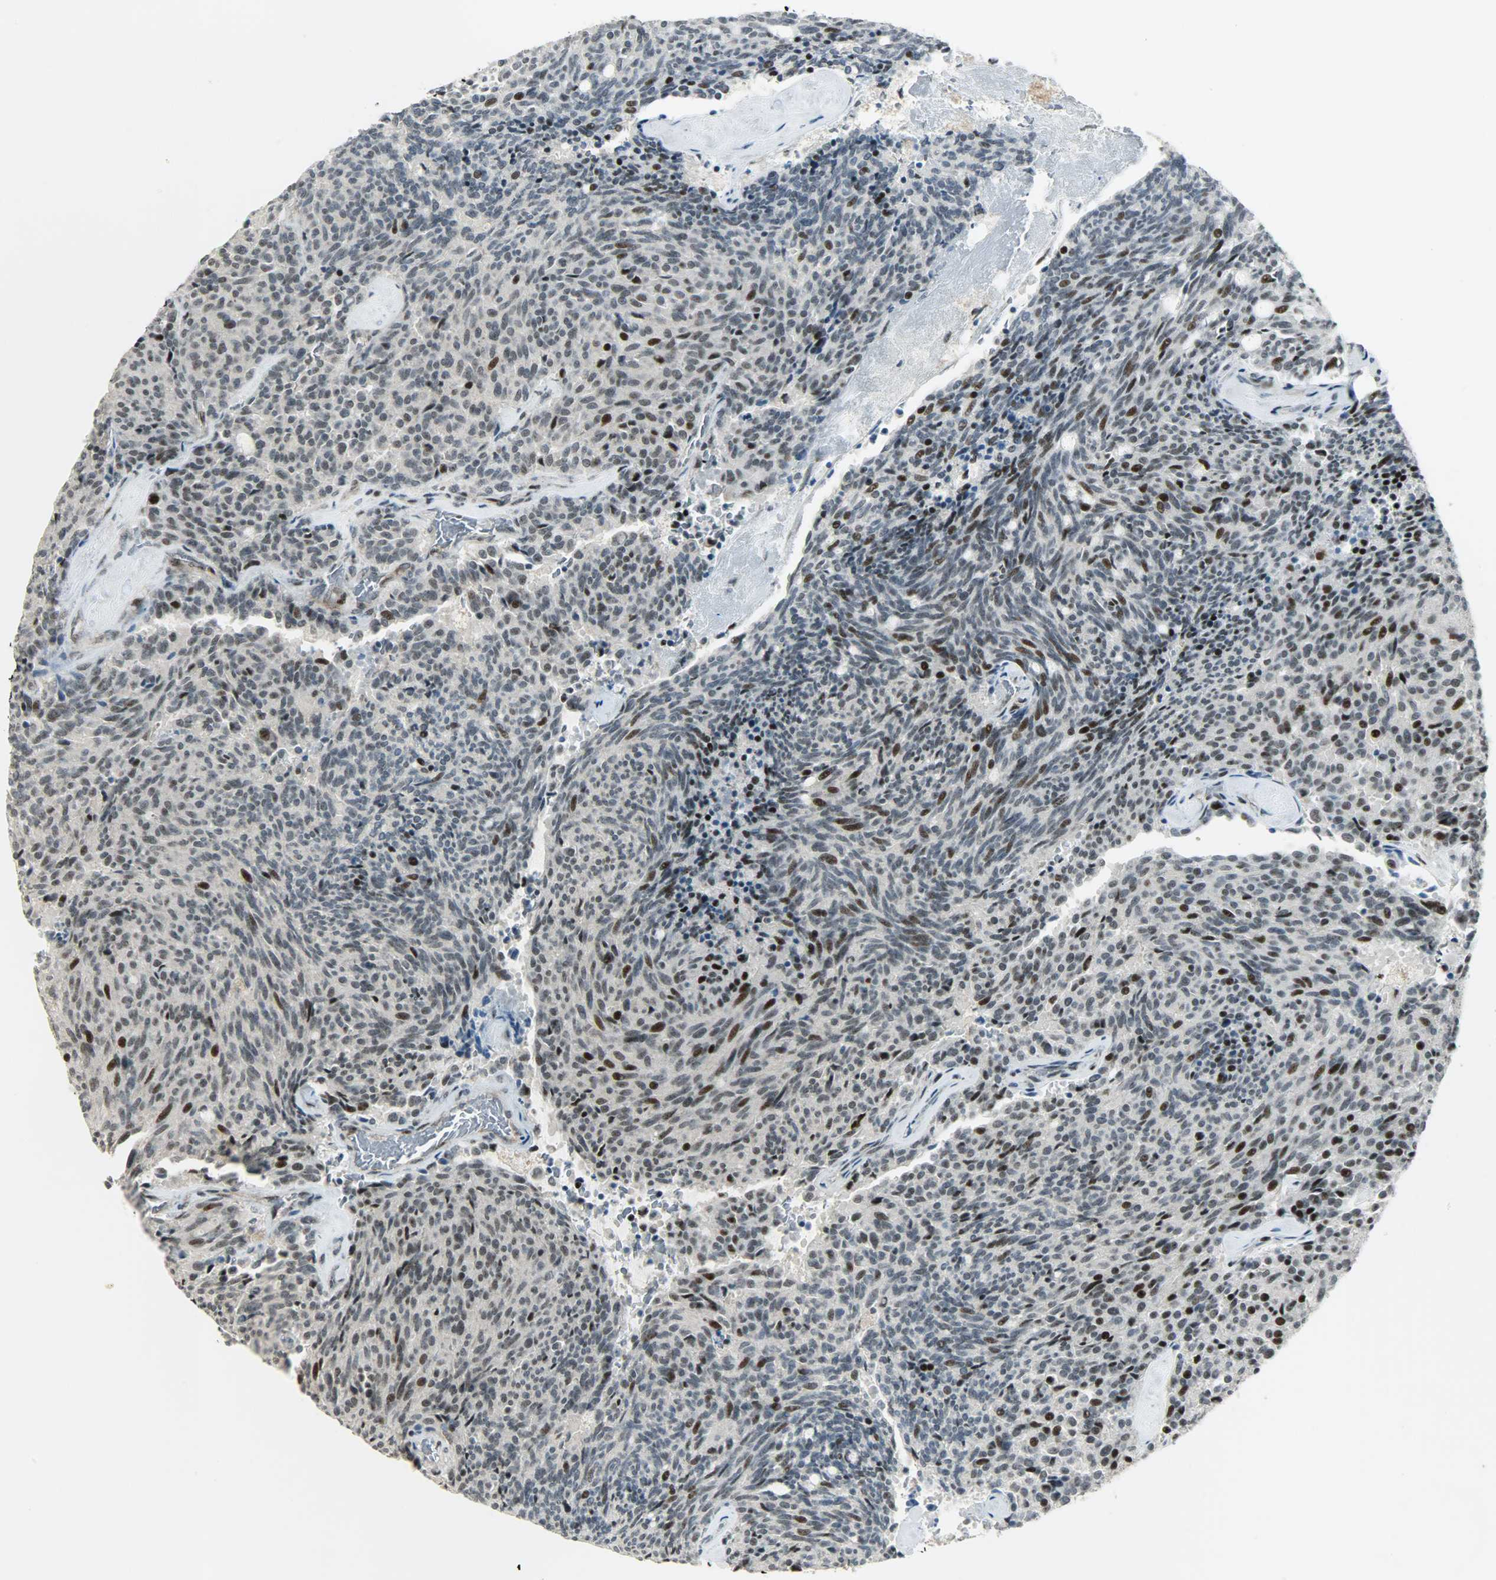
{"staining": {"intensity": "moderate", "quantity": "<25%", "location": "cytoplasmic/membranous"}, "tissue": "carcinoid", "cell_type": "Tumor cells", "image_type": "cancer", "snomed": [{"axis": "morphology", "description": "Carcinoid, malignant, NOS"}, {"axis": "topography", "description": "Pancreas"}], "caption": "A micrograph showing moderate cytoplasmic/membranous positivity in about <25% of tumor cells in carcinoid, as visualized by brown immunohistochemical staining.", "gene": "IL15", "patient": {"sex": "female", "age": 54}}